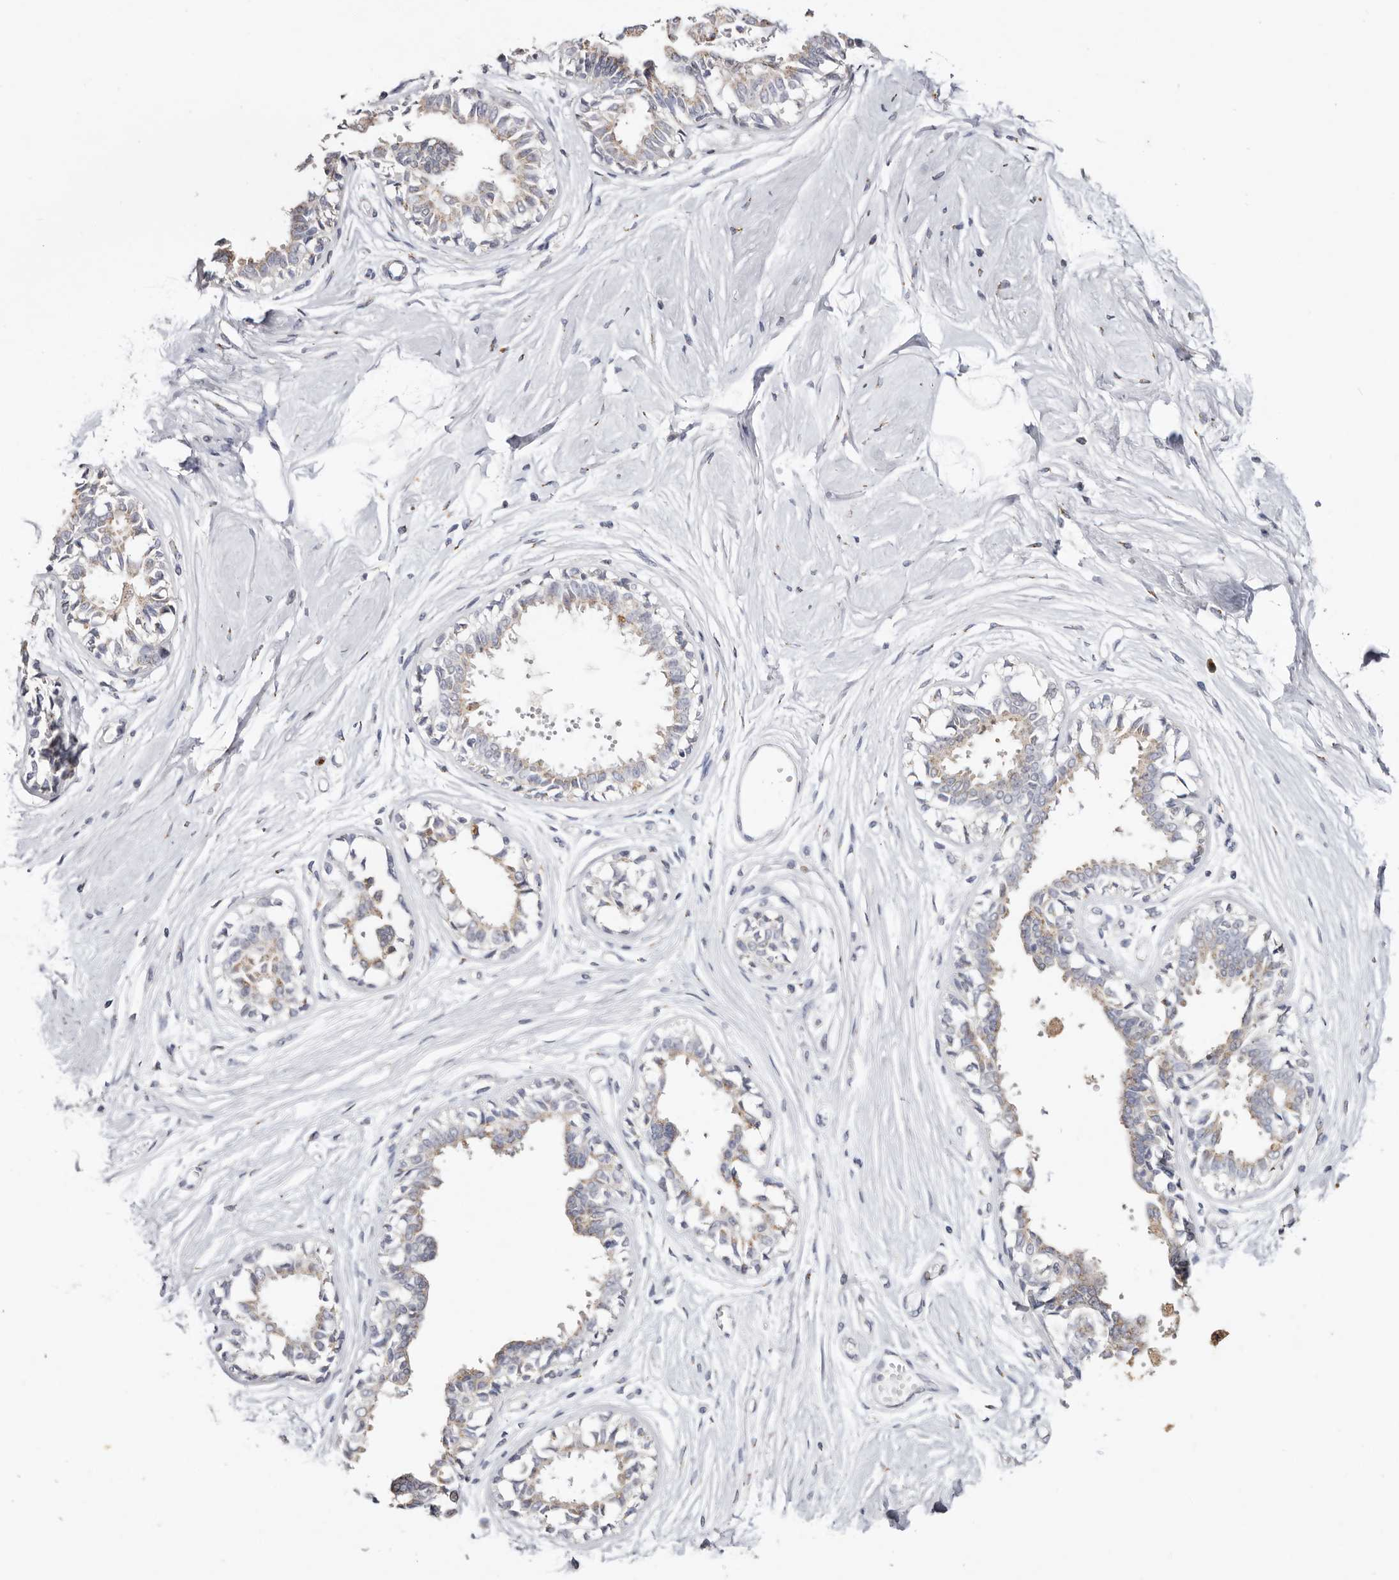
{"staining": {"intensity": "negative", "quantity": "none", "location": "none"}, "tissue": "breast", "cell_type": "Adipocytes", "image_type": "normal", "snomed": [{"axis": "morphology", "description": "Normal tissue, NOS"}, {"axis": "topography", "description": "Breast"}], "caption": "Immunohistochemistry of unremarkable breast shows no staining in adipocytes.", "gene": "LGALS7B", "patient": {"sex": "female", "age": 45}}